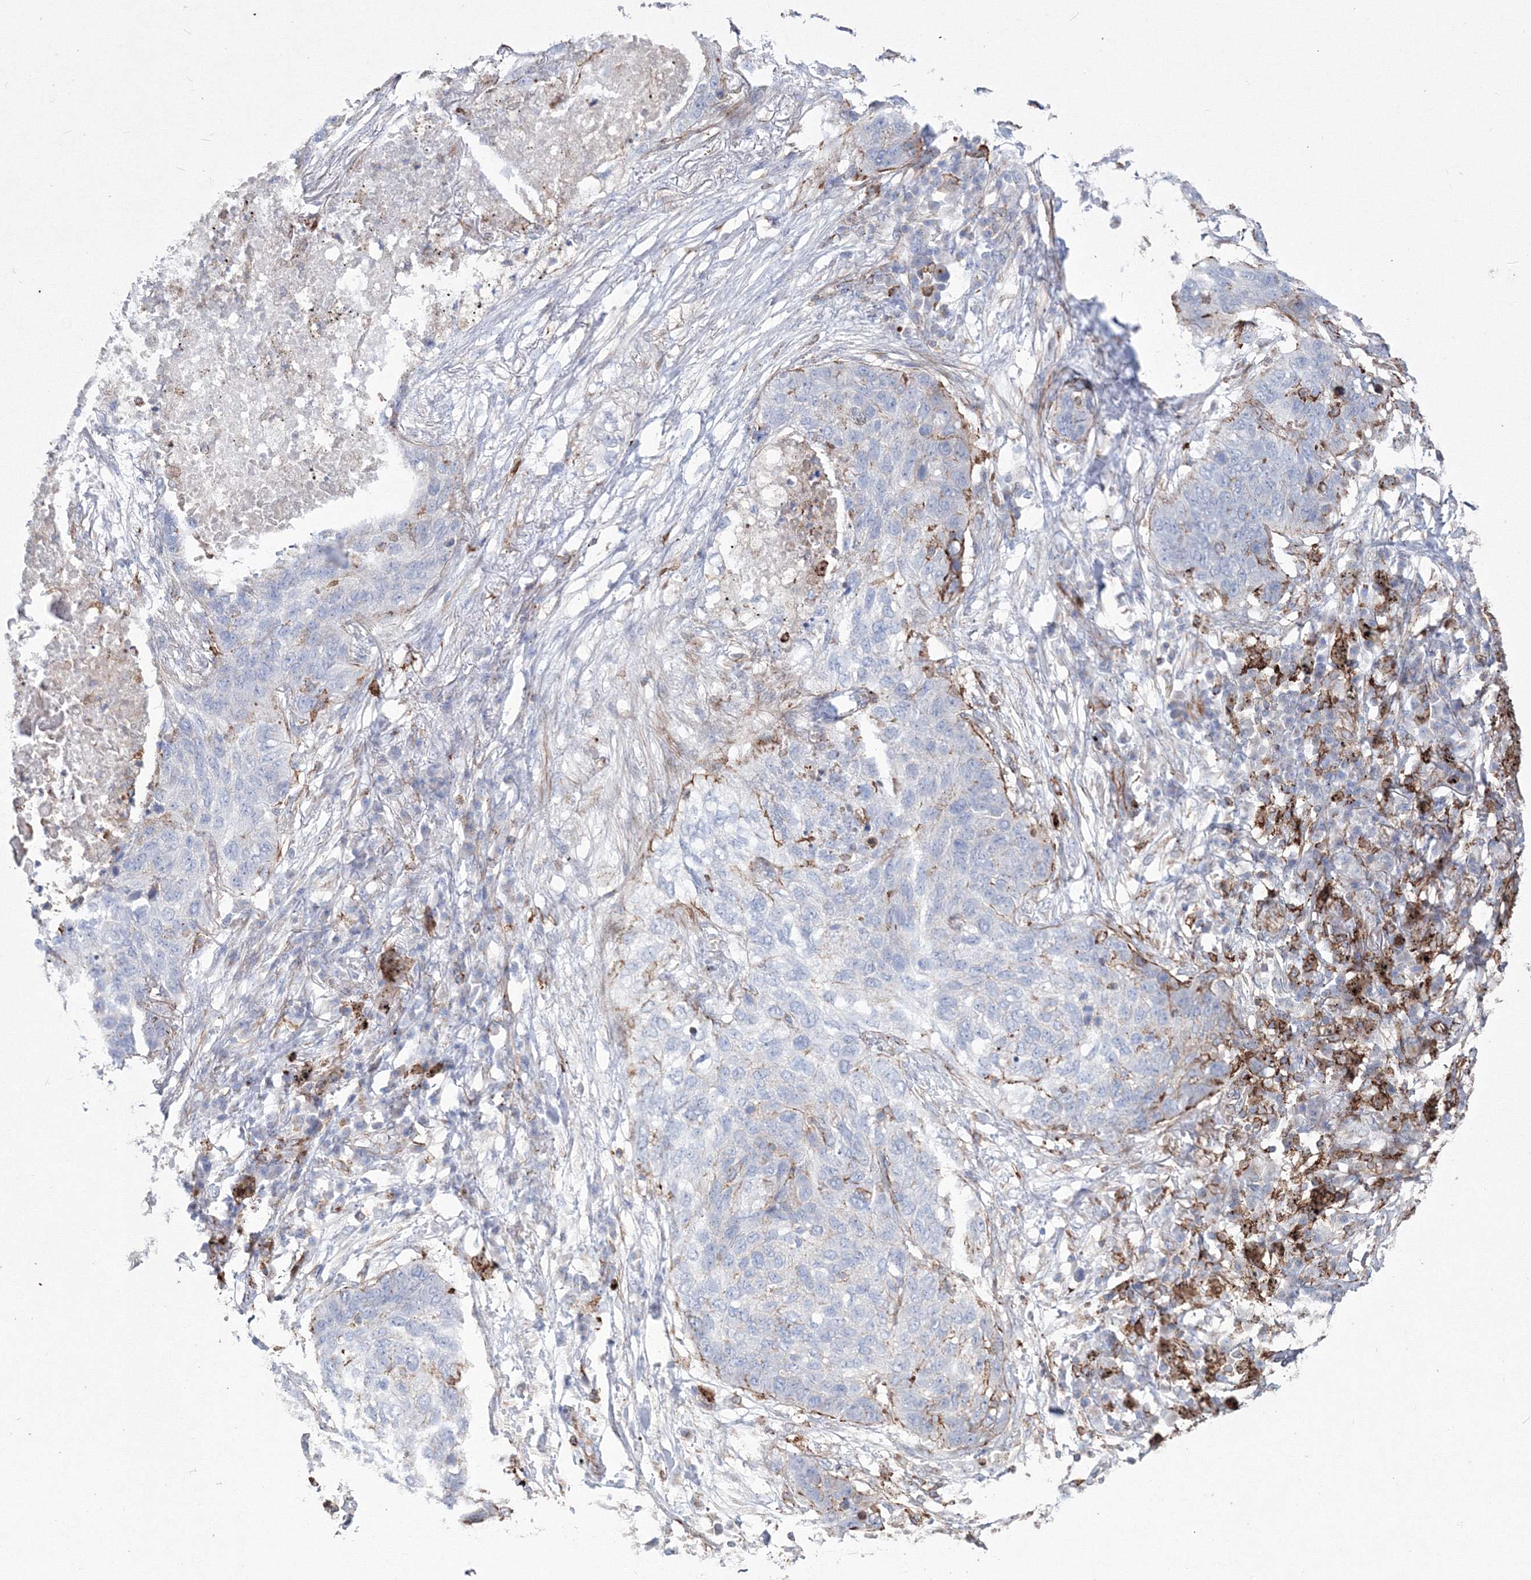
{"staining": {"intensity": "moderate", "quantity": "<25%", "location": "cytoplasmic/membranous"}, "tissue": "lung cancer", "cell_type": "Tumor cells", "image_type": "cancer", "snomed": [{"axis": "morphology", "description": "Squamous cell carcinoma, NOS"}, {"axis": "topography", "description": "Lung"}], "caption": "A photomicrograph of human squamous cell carcinoma (lung) stained for a protein demonstrates moderate cytoplasmic/membranous brown staining in tumor cells.", "gene": "GPR82", "patient": {"sex": "female", "age": 63}}